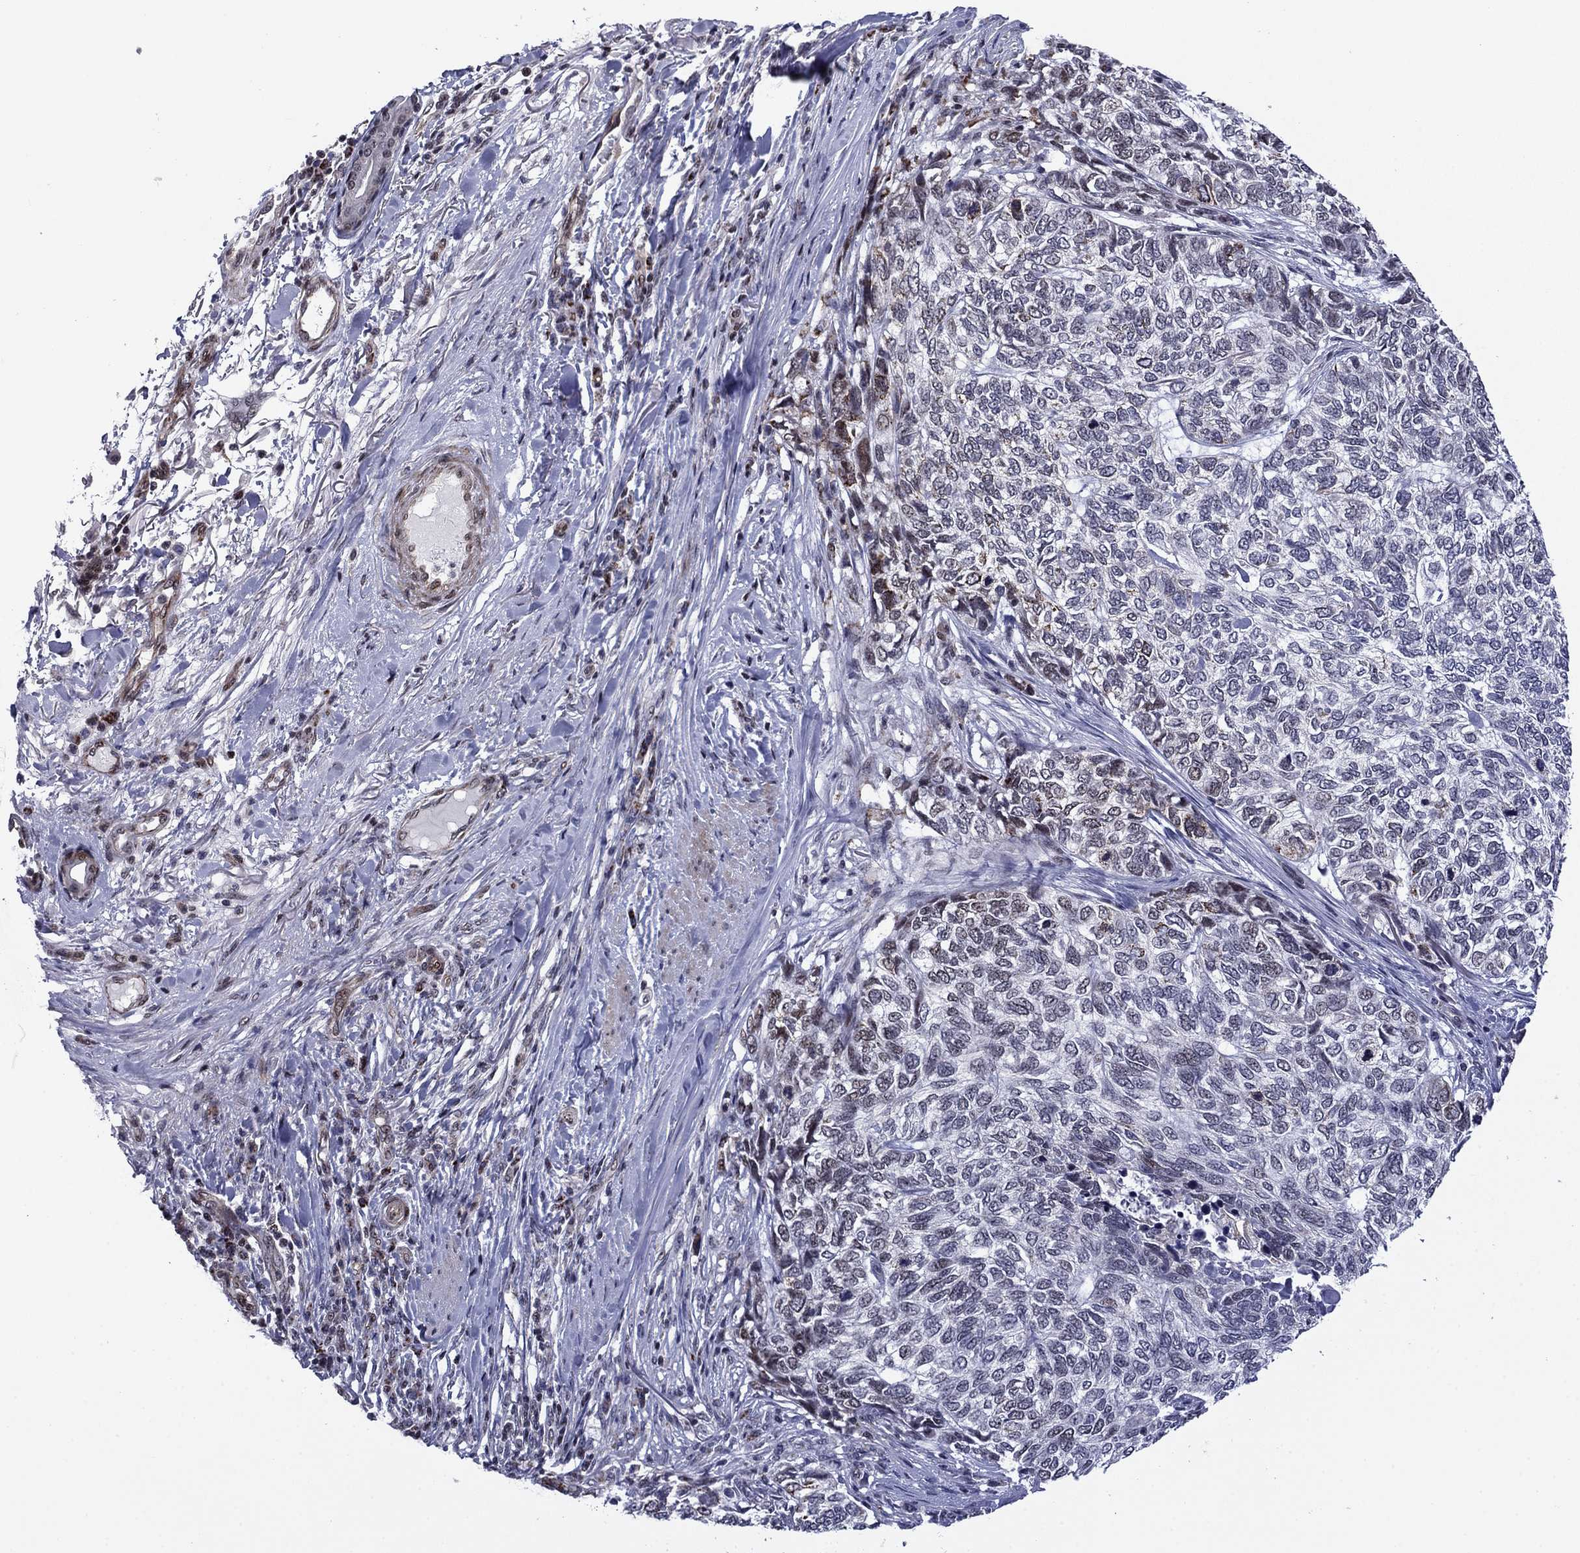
{"staining": {"intensity": "negative", "quantity": "none", "location": "none"}, "tissue": "skin cancer", "cell_type": "Tumor cells", "image_type": "cancer", "snomed": [{"axis": "morphology", "description": "Basal cell carcinoma"}, {"axis": "topography", "description": "Skin"}], "caption": "Immunohistochemistry (IHC) of basal cell carcinoma (skin) shows no expression in tumor cells. Nuclei are stained in blue.", "gene": "SURF2", "patient": {"sex": "female", "age": 65}}